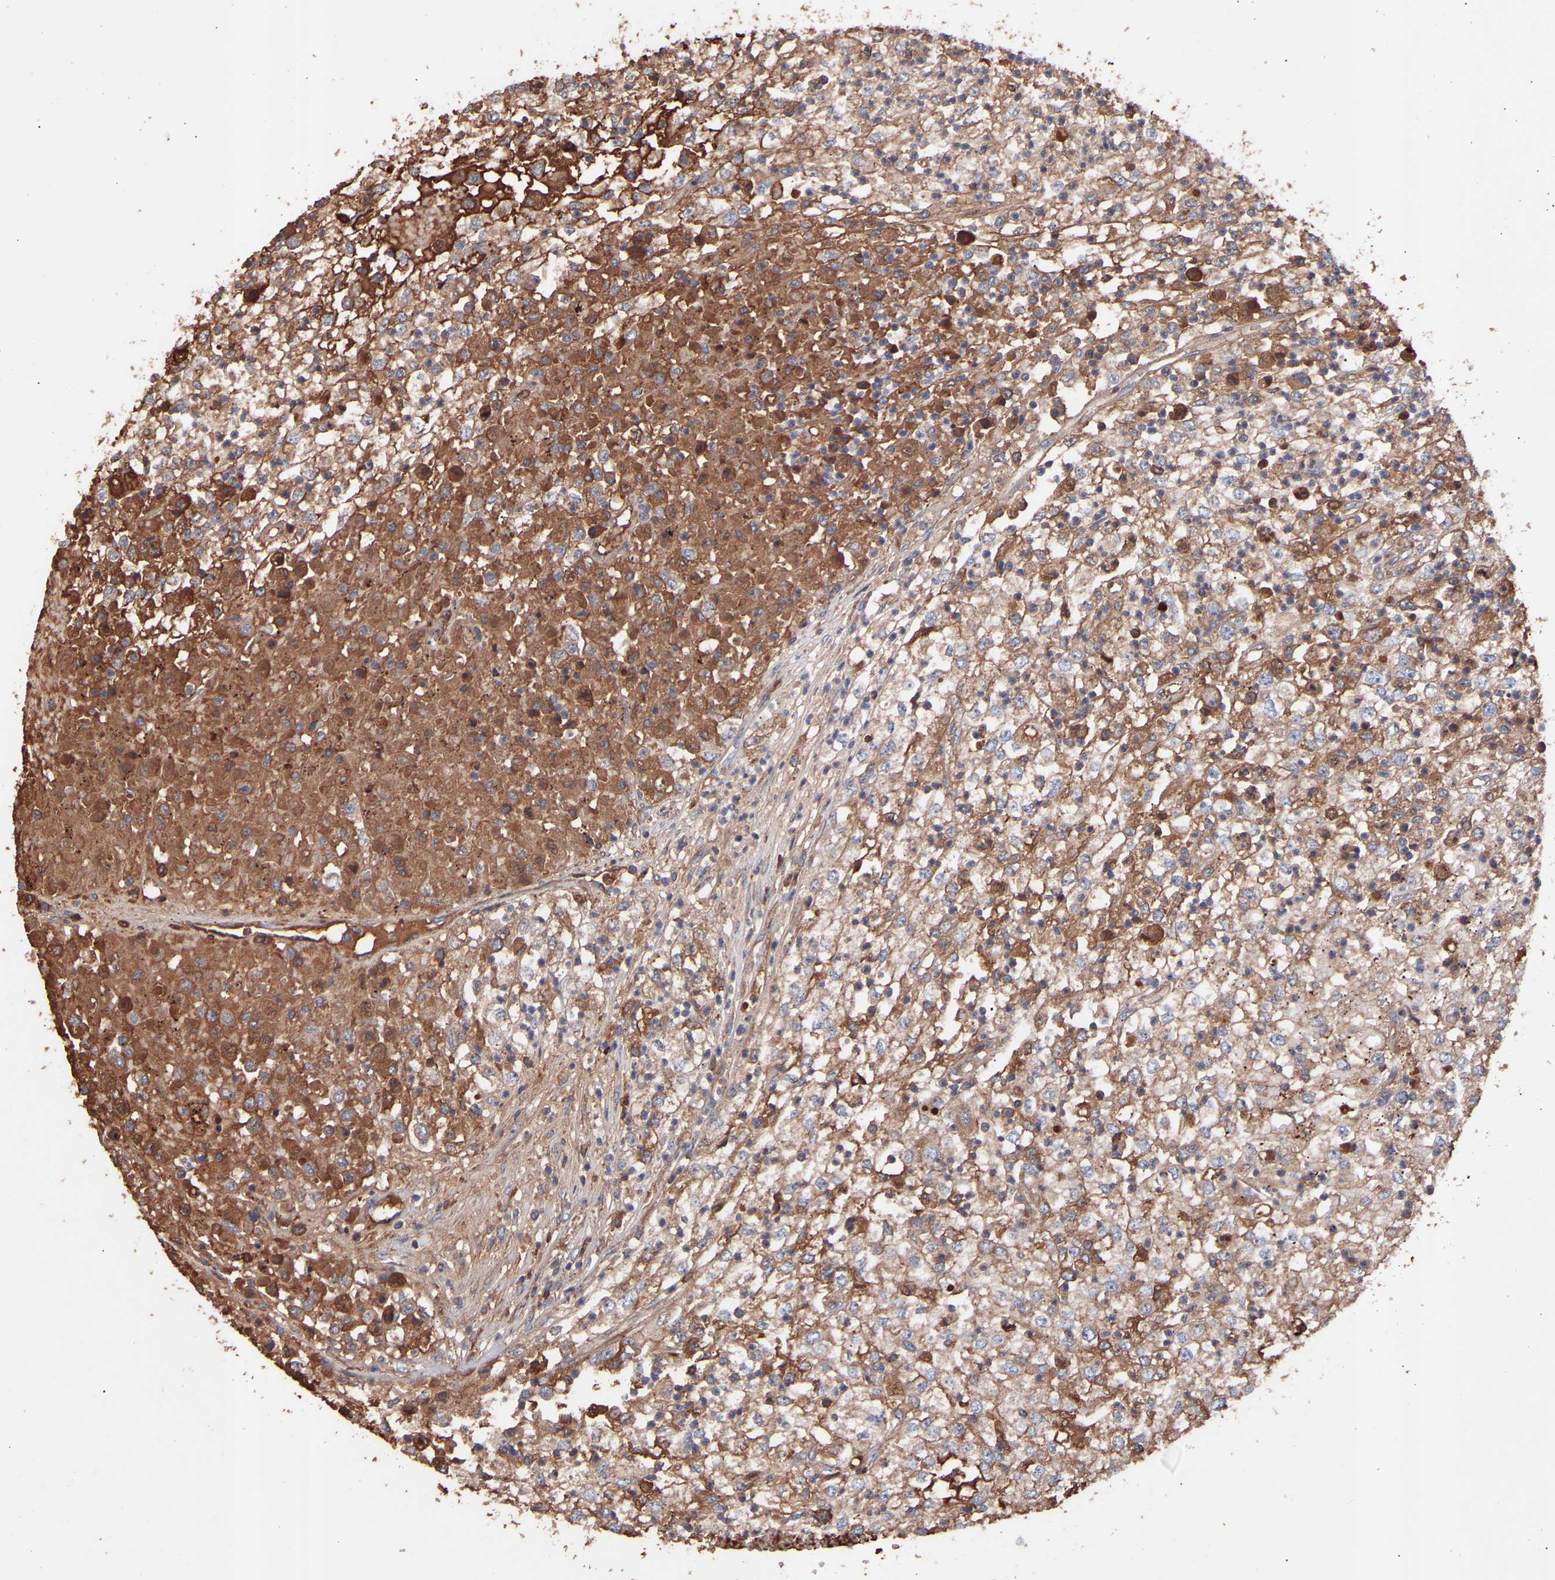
{"staining": {"intensity": "moderate", "quantity": ">75%", "location": "cytoplasmic/membranous"}, "tissue": "renal cancer", "cell_type": "Tumor cells", "image_type": "cancer", "snomed": [{"axis": "morphology", "description": "Adenocarcinoma, NOS"}, {"axis": "topography", "description": "Kidney"}], "caption": "Tumor cells demonstrate medium levels of moderate cytoplasmic/membranous positivity in about >75% of cells in human renal cancer (adenocarcinoma). (IHC, brightfield microscopy, high magnification).", "gene": "TMEM268", "patient": {"sex": "female", "age": 54}}